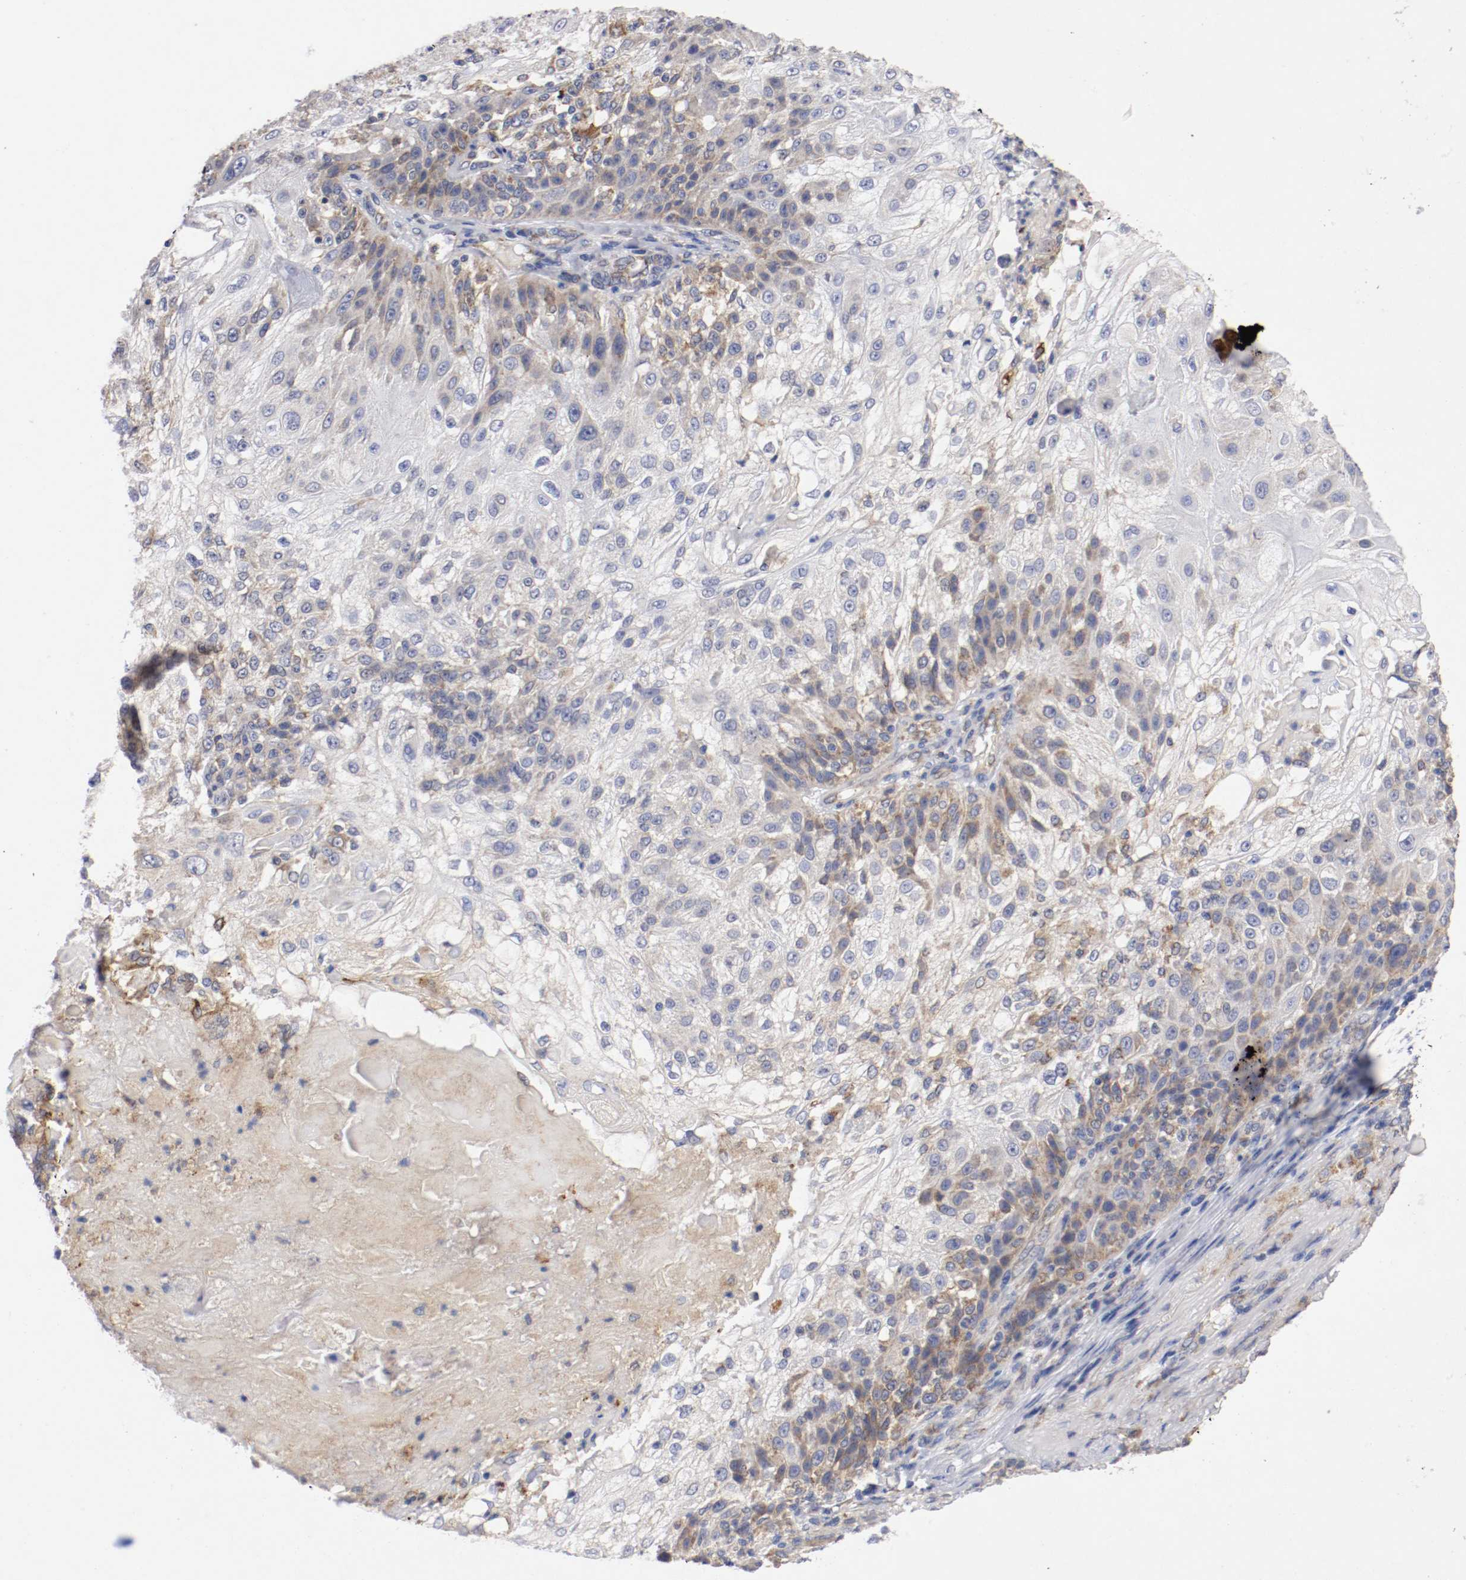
{"staining": {"intensity": "strong", "quantity": "25%-75%", "location": "cytoplasmic/membranous"}, "tissue": "skin cancer", "cell_type": "Tumor cells", "image_type": "cancer", "snomed": [{"axis": "morphology", "description": "Normal tissue, NOS"}, {"axis": "morphology", "description": "Squamous cell carcinoma, NOS"}, {"axis": "topography", "description": "Skin"}], "caption": "Brown immunohistochemical staining in squamous cell carcinoma (skin) reveals strong cytoplasmic/membranous staining in approximately 25%-75% of tumor cells.", "gene": "TRAF2", "patient": {"sex": "female", "age": 83}}